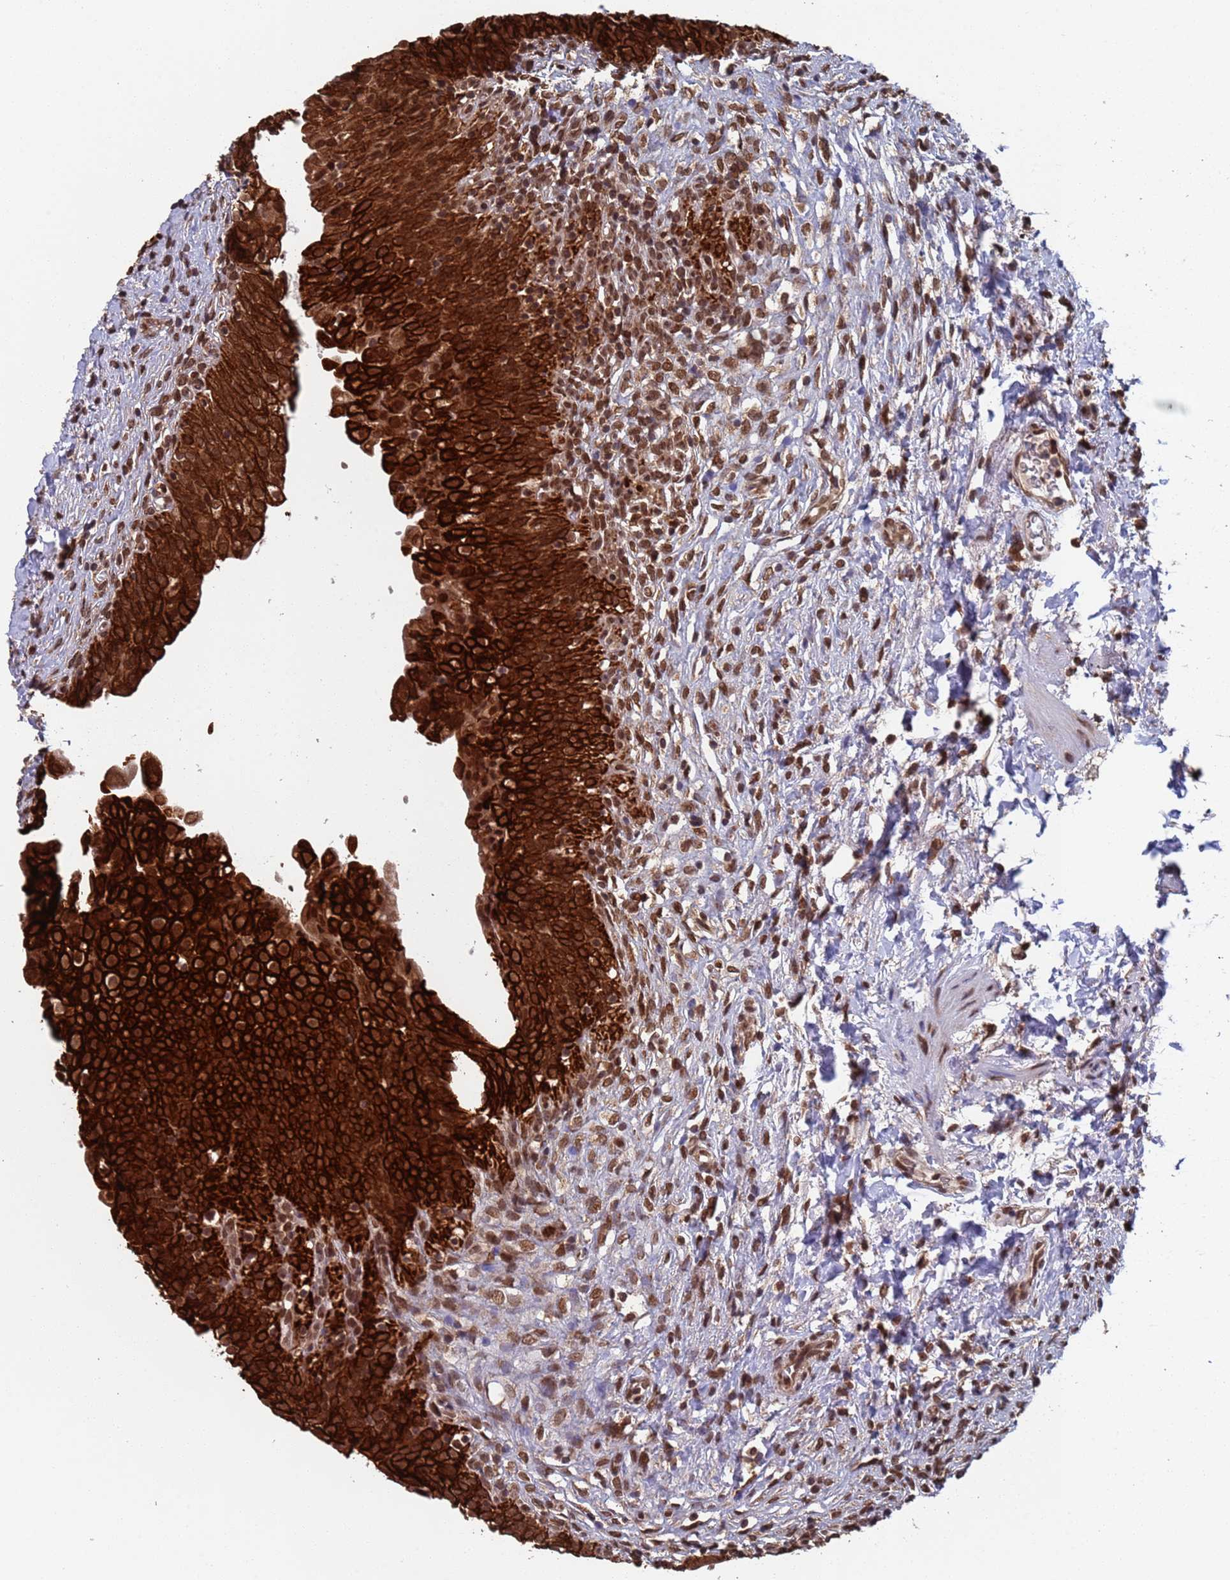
{"staining": {"intensity": "strong", "quantity": ">75%", "location": "cytoplasmic/membranous,nuclear"}, "tissue": "urinary bladder", "cell_type": "Urothelial cells", "image_type": "normal", "snomed": [{"axis": "morphology", "description": "Normal tissue, NOS"}, {"axis": "topography", "description": "Urinary bladder"}], "caption": "A high amount of strong cytoplasmic/membranous,nuclear positivity is appreciated in about >75% of urothelial cells in normal urinary bladder.", "gene": "FUBP3", "patient": {"sex": "male", "age": 55}}